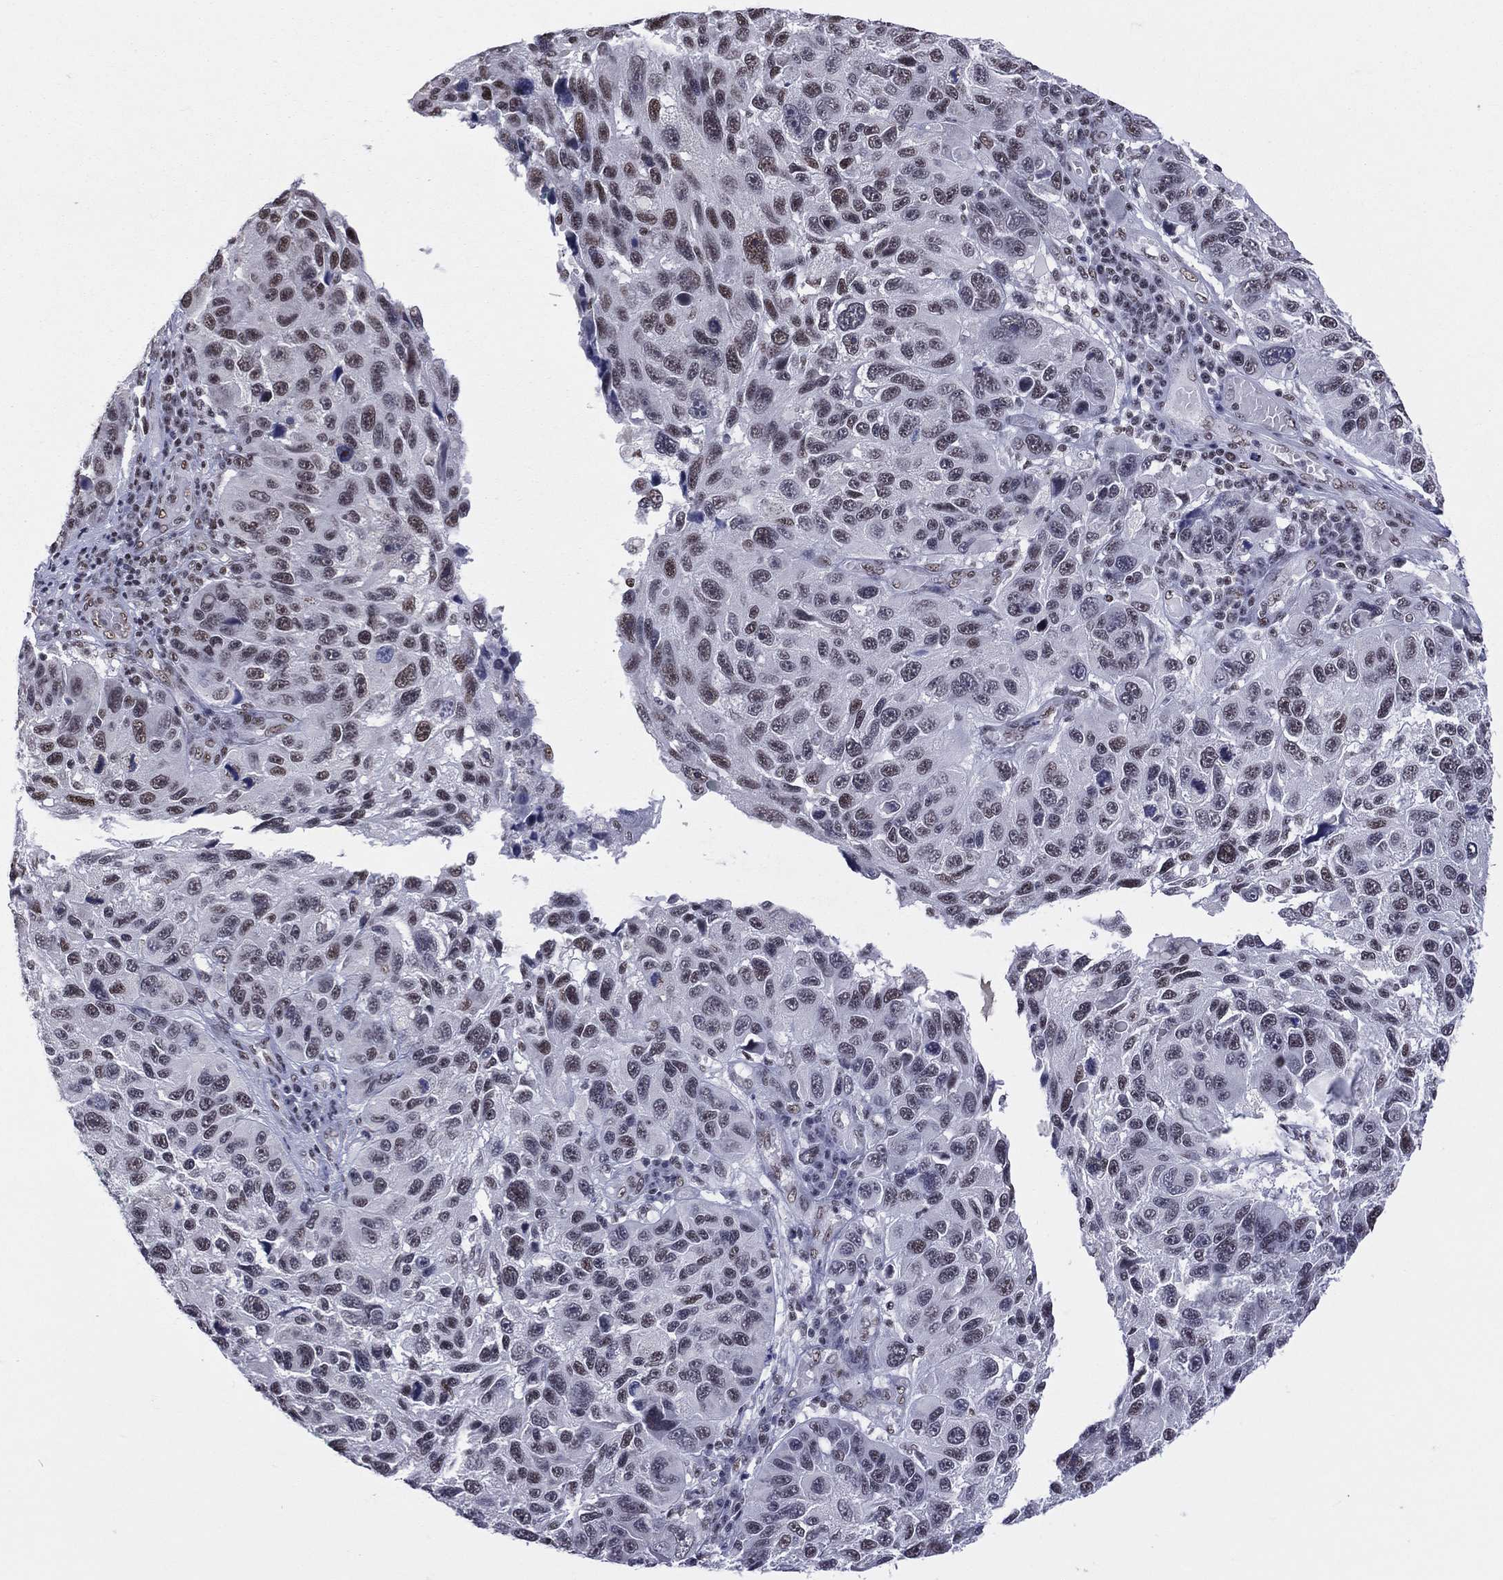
{"staining": {"intensity": "moderate", "quantity": "<25%", "location": "nuclear"}, "tissue": "melanoma", "cell_type": "Tumor cells", "image_type": "cancer", "snomed": [{"axis": "morphology", "description": "Malignant melanoma, NOS"}, {"axis": "topography", "description": "Skin"}], "caption": "Protein staining of malignant melanoma tissue shows moderate nuclear staining in approximately <25% of tumor cells. Immunohistochemistry stains the protein of interest in brown and the nuclei are stained blue.", "gene": "ZNF7", "patient": {"sex": "male", "age": 53}}